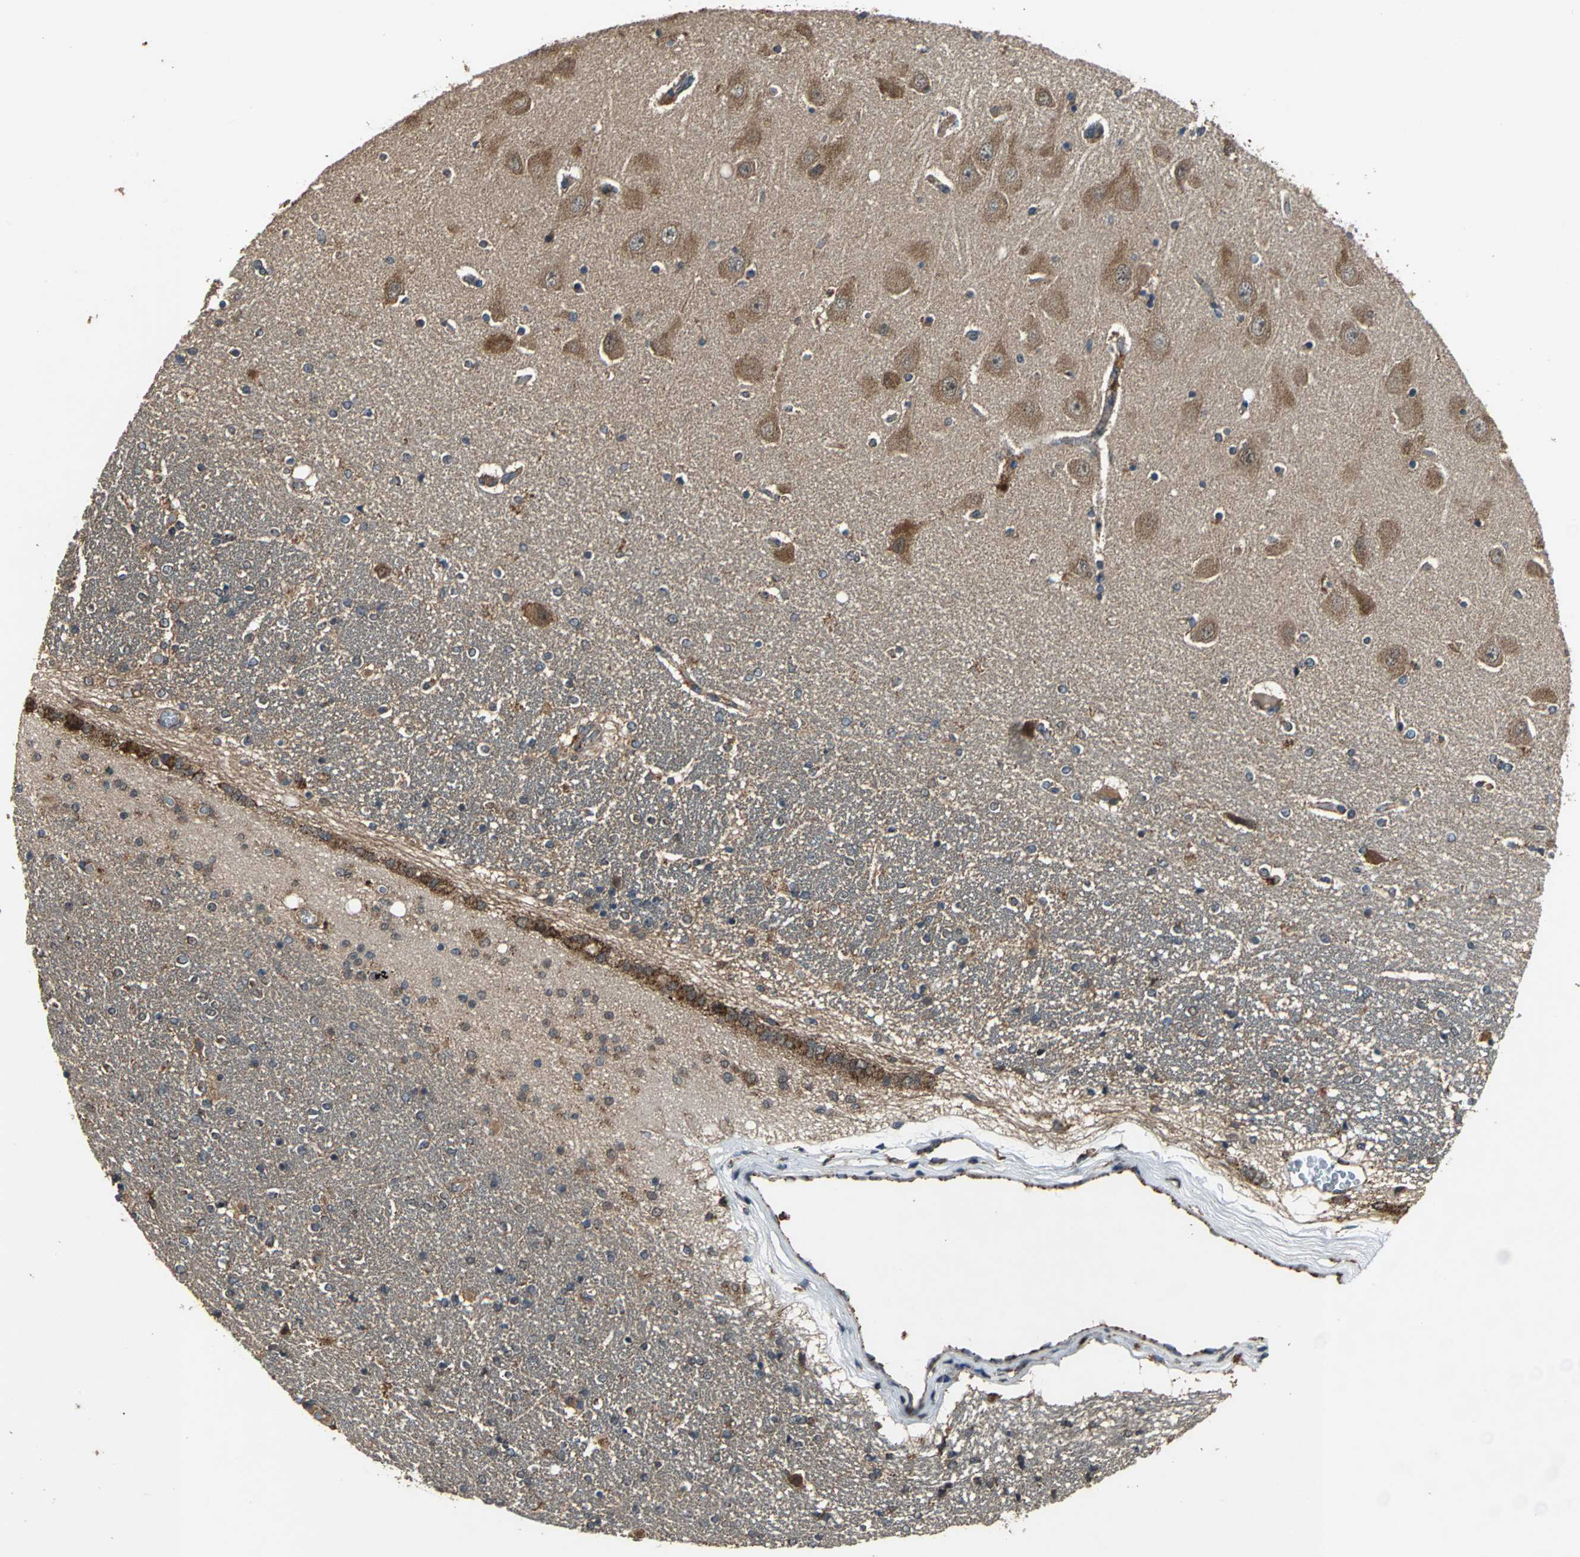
{"staining": {"intensity": "moderate", "quantity": "25%-75%", "location": "cytoplasmic/membranous"}, "tissue": "hippocampus", "cell_type": "Glial cells", "image_type": "normal", "snomed": [{"axis": "morphology", "description": "Normal tissue, NOS"}, {"axis": "topography", "description": "Hippocampus"}], "caption": "Moderate cytoplasmic/membranous positivity is identified in about 25%-75% of glial cells in benign hippocampus.", "gene": "ZNF608", "patient": {"sex": "female", "age": 54}}